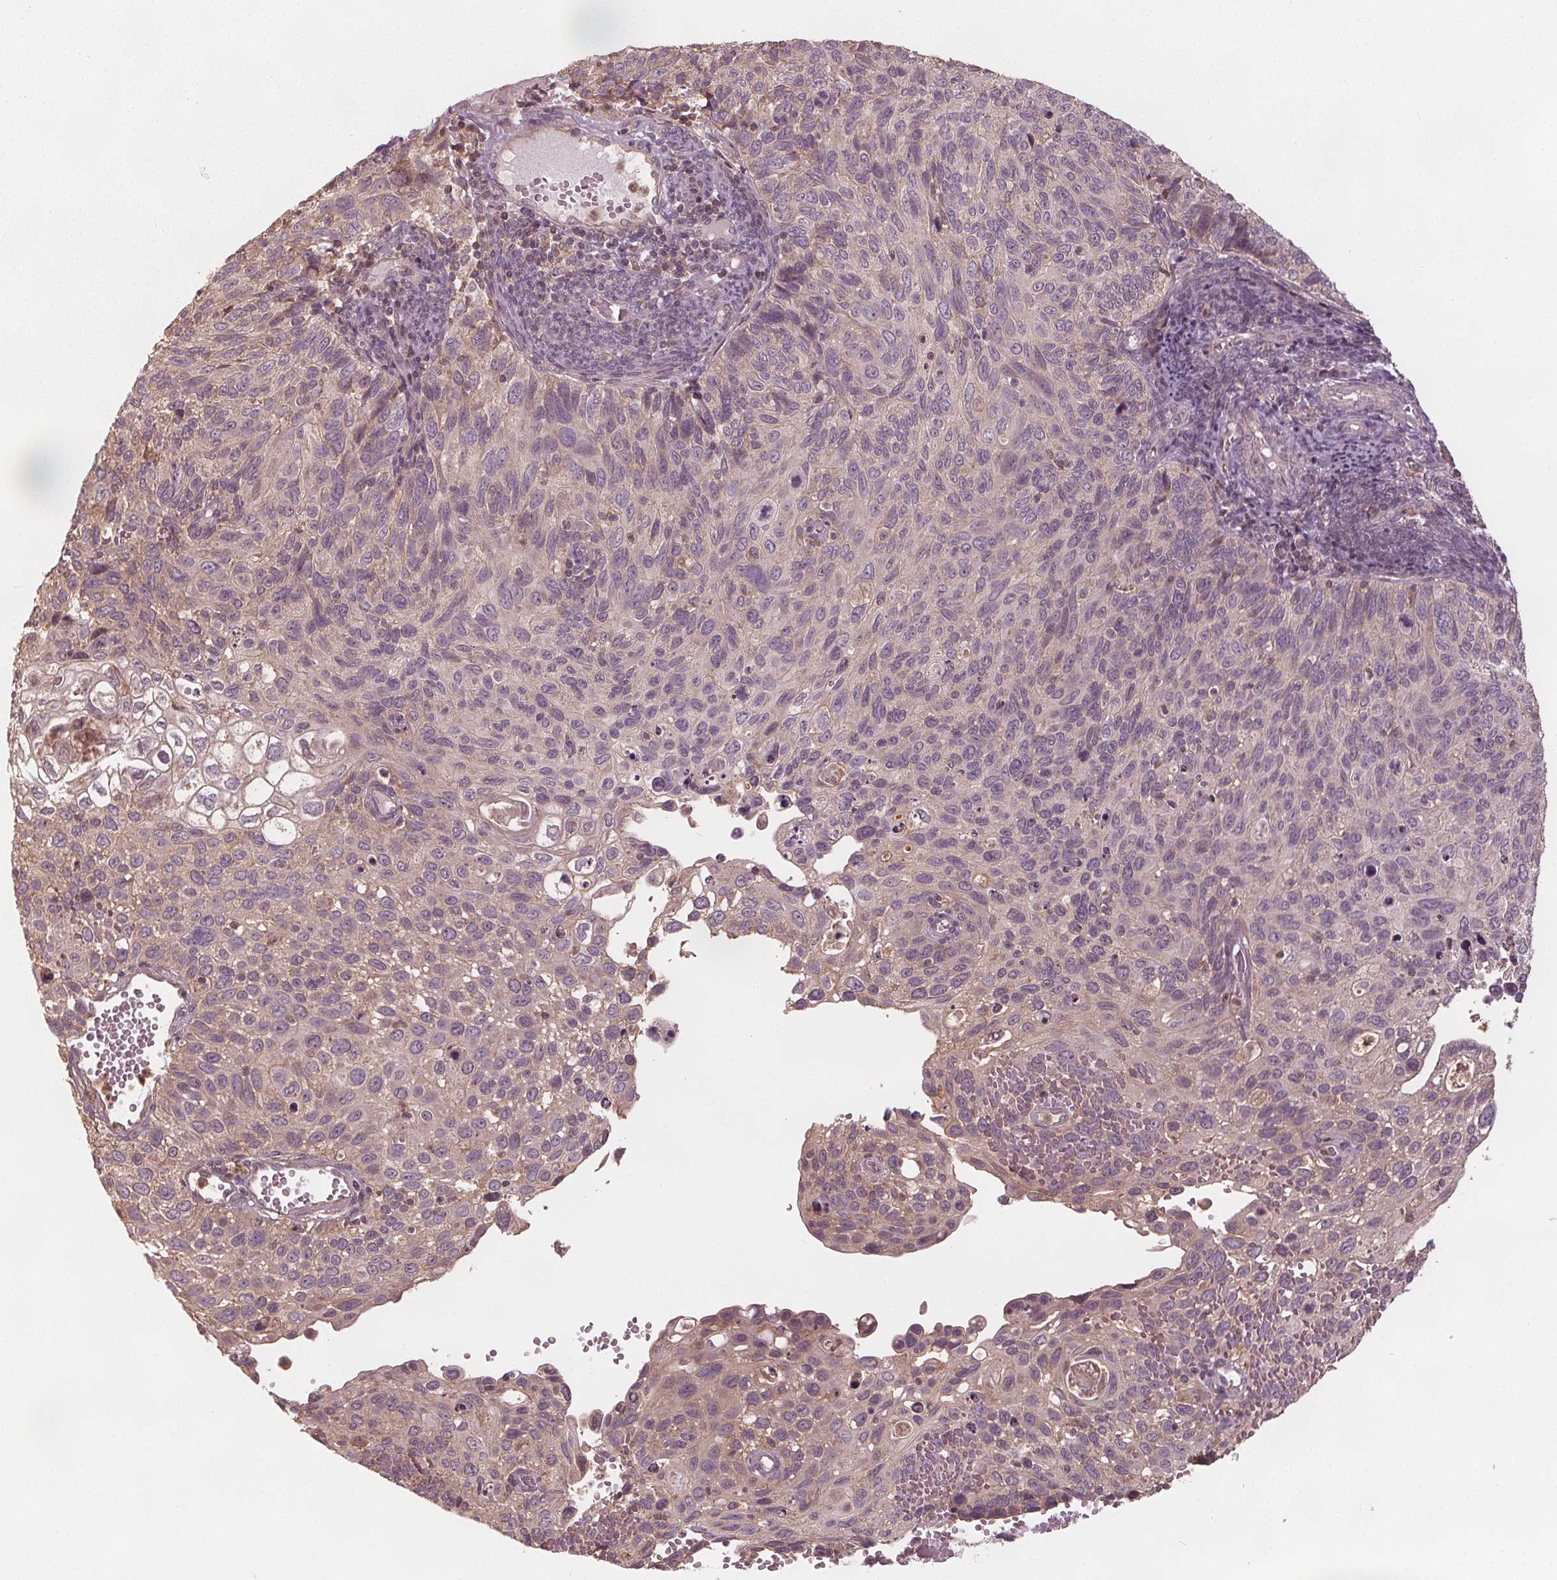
{"staining": {"intensity": "negative", "quantity": "none", "location": "none"}, "tissue": "cervical cancer", "cell_type": "Tumor cells", "image_type": "cancer", "snomed": [{"axis": "morphology", "description": "Squamous cell carcinoma, NOS"}, {"axis": "topography", "description": "Cervix"}], "caption": "Immunohistochemistry (IHC) histopathology image of neoplastic tissue: human cervical cancer stained with DAB shows no significant protein staining in tumor cells.", "gene": "GNB2", "patient": {"sex": "female", "age": 70}}